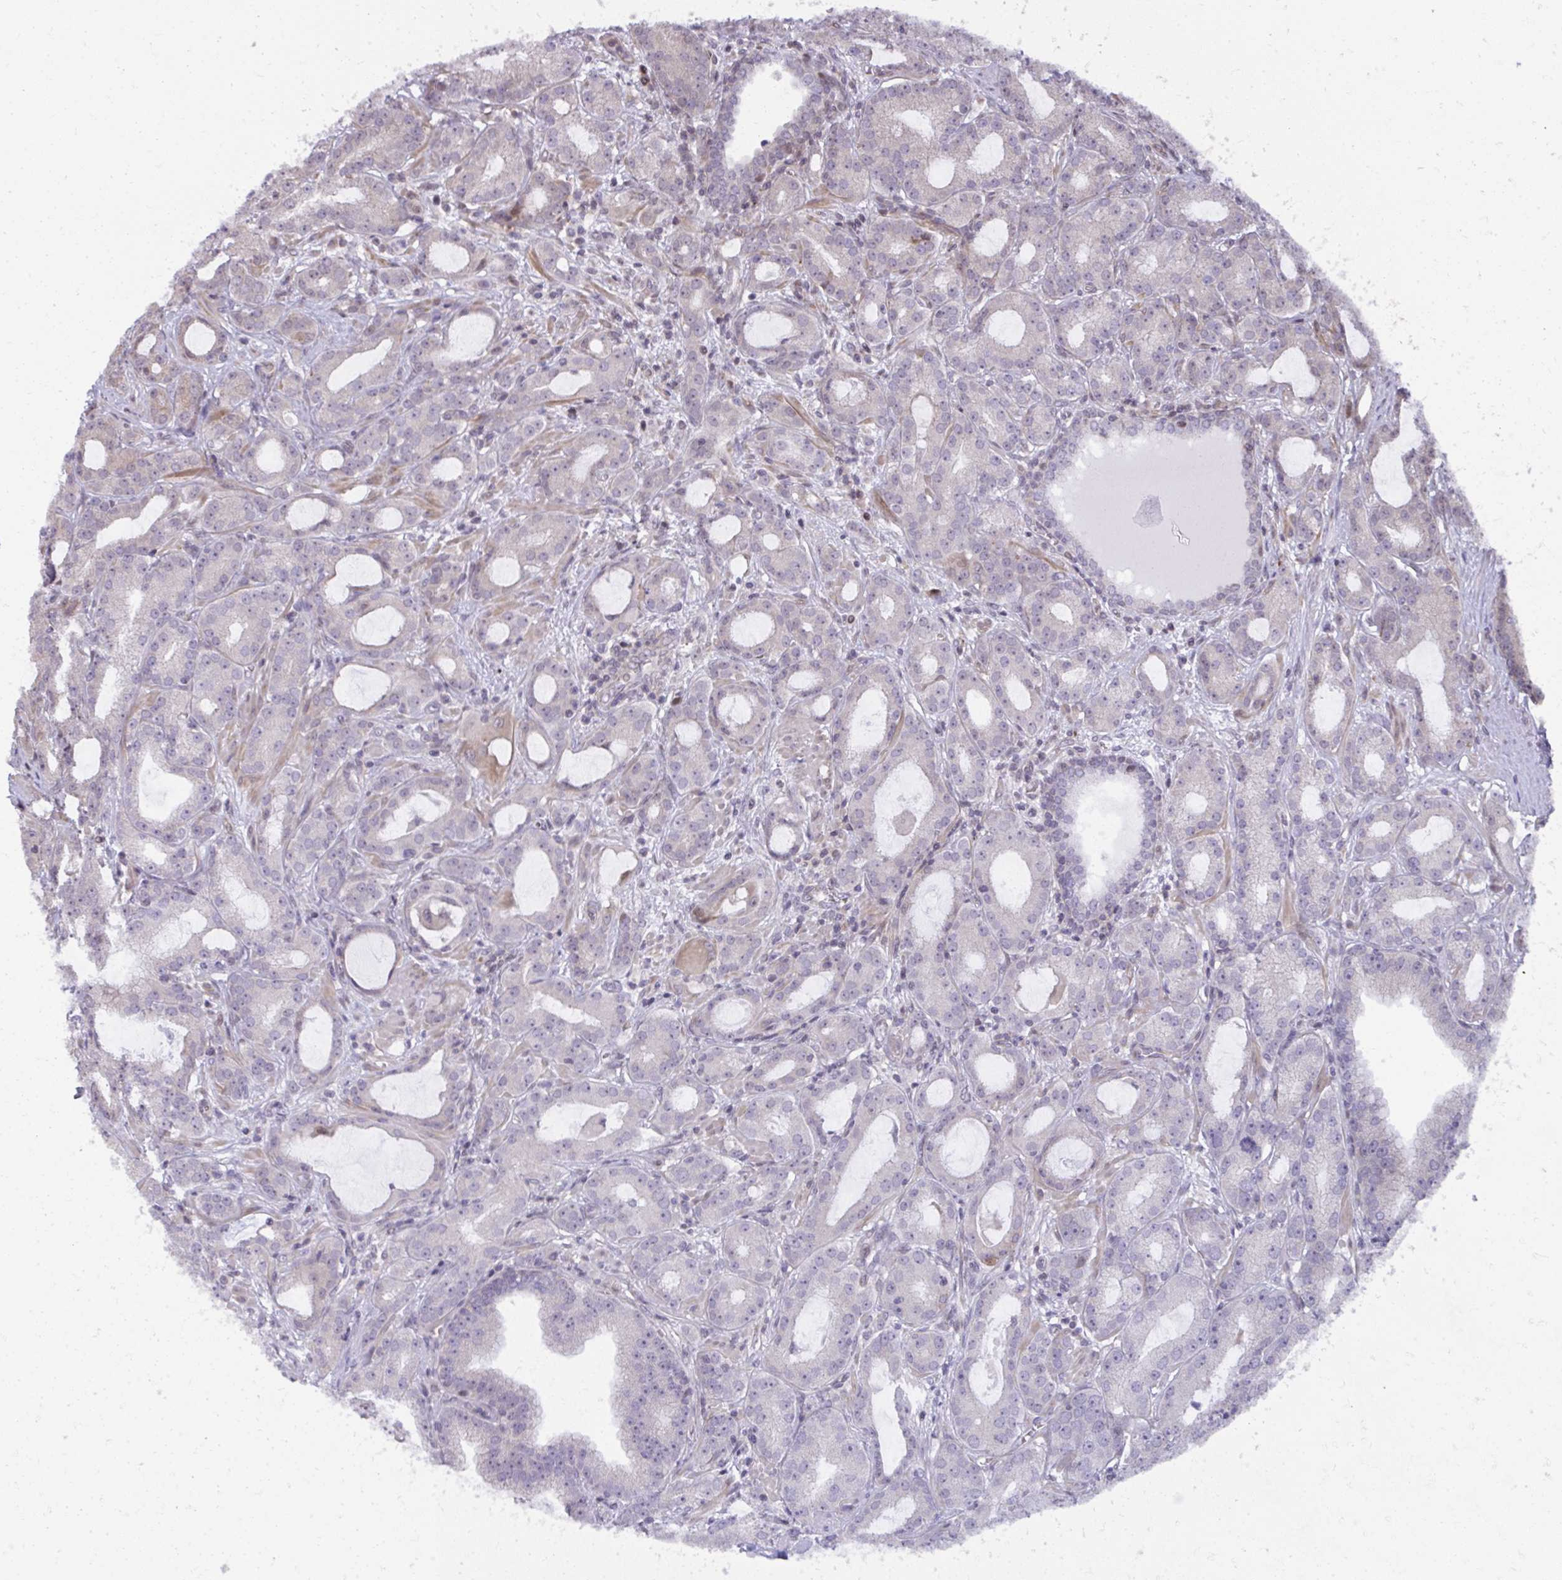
{"staining": {"intensity": "weak", "quantity": "<25%", "location": "cytoplasmic/membranous,nuclear"}, "tissue": "prostate cancer", "cell_type": "Tumor cells", "image_type": "cancer", "snomed": [{"axis": "morphology", "description": "Adenocarcinoma, High grade"}, {"axis": "topography", "description": "Prostate"}], "caption": "Prostate cancer stained for a protein using immunohistochemistry demonstrates no expression tumor cells.", "gene": "MAF1", "patient": {"sex": "male", "age": 65}}